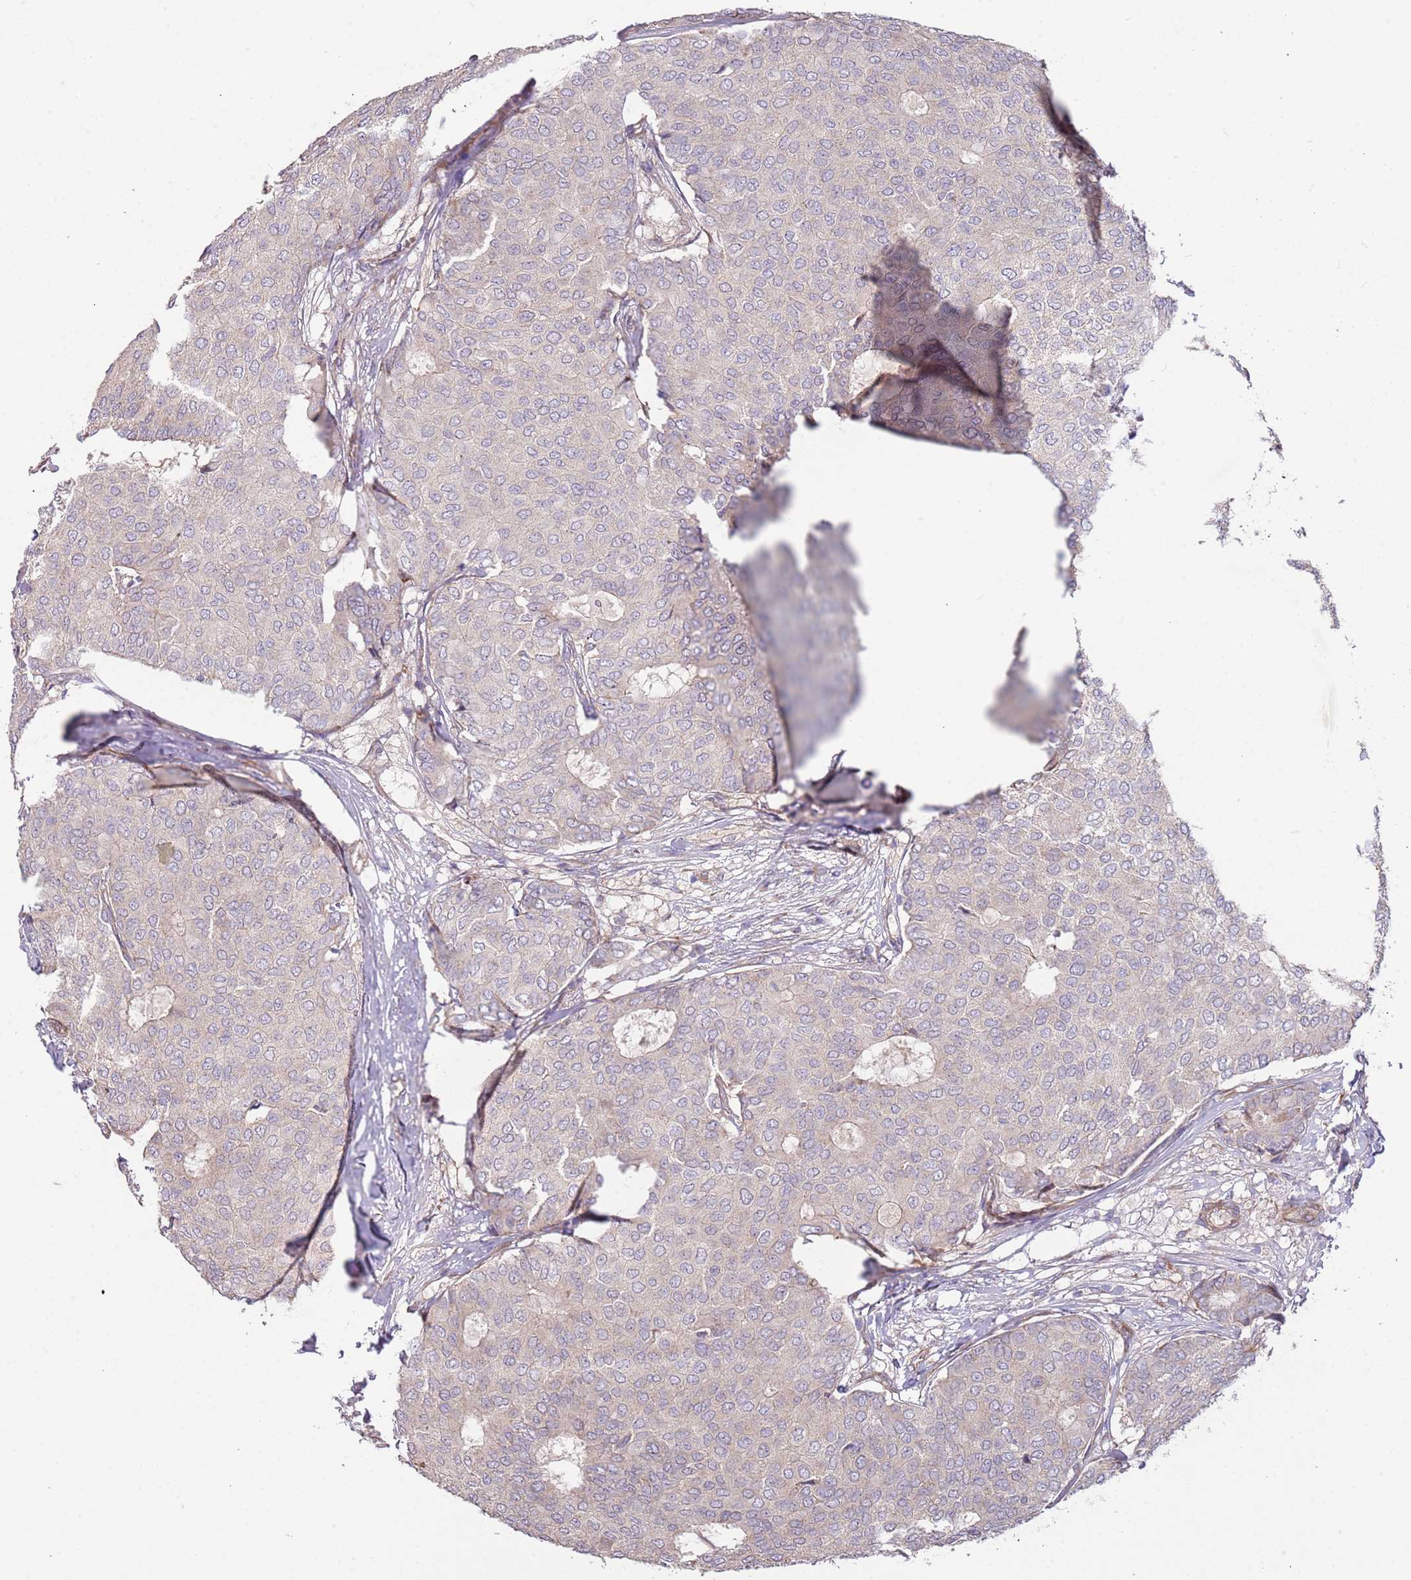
{"staining": {"intensity": "negative", "quantity": "none", "location": "none"}, "tissue": "breast cancer", "cell_type": "Tumor cells", "image_type": "cancer", "snomed": [{"axis": "morphology", "description": "Duct carcinoma"}, {"axis": "topography", "description": "Breast"}], "caption": "High power microscopy micrograph of an immunohistochemistry (IHC) image of infiltrating ductal carcinoma (breast), revealing no significant positivity in tumor cells.", "gene": "TRAPPC6B", "patient": {"sex": "female", "age": 75}}